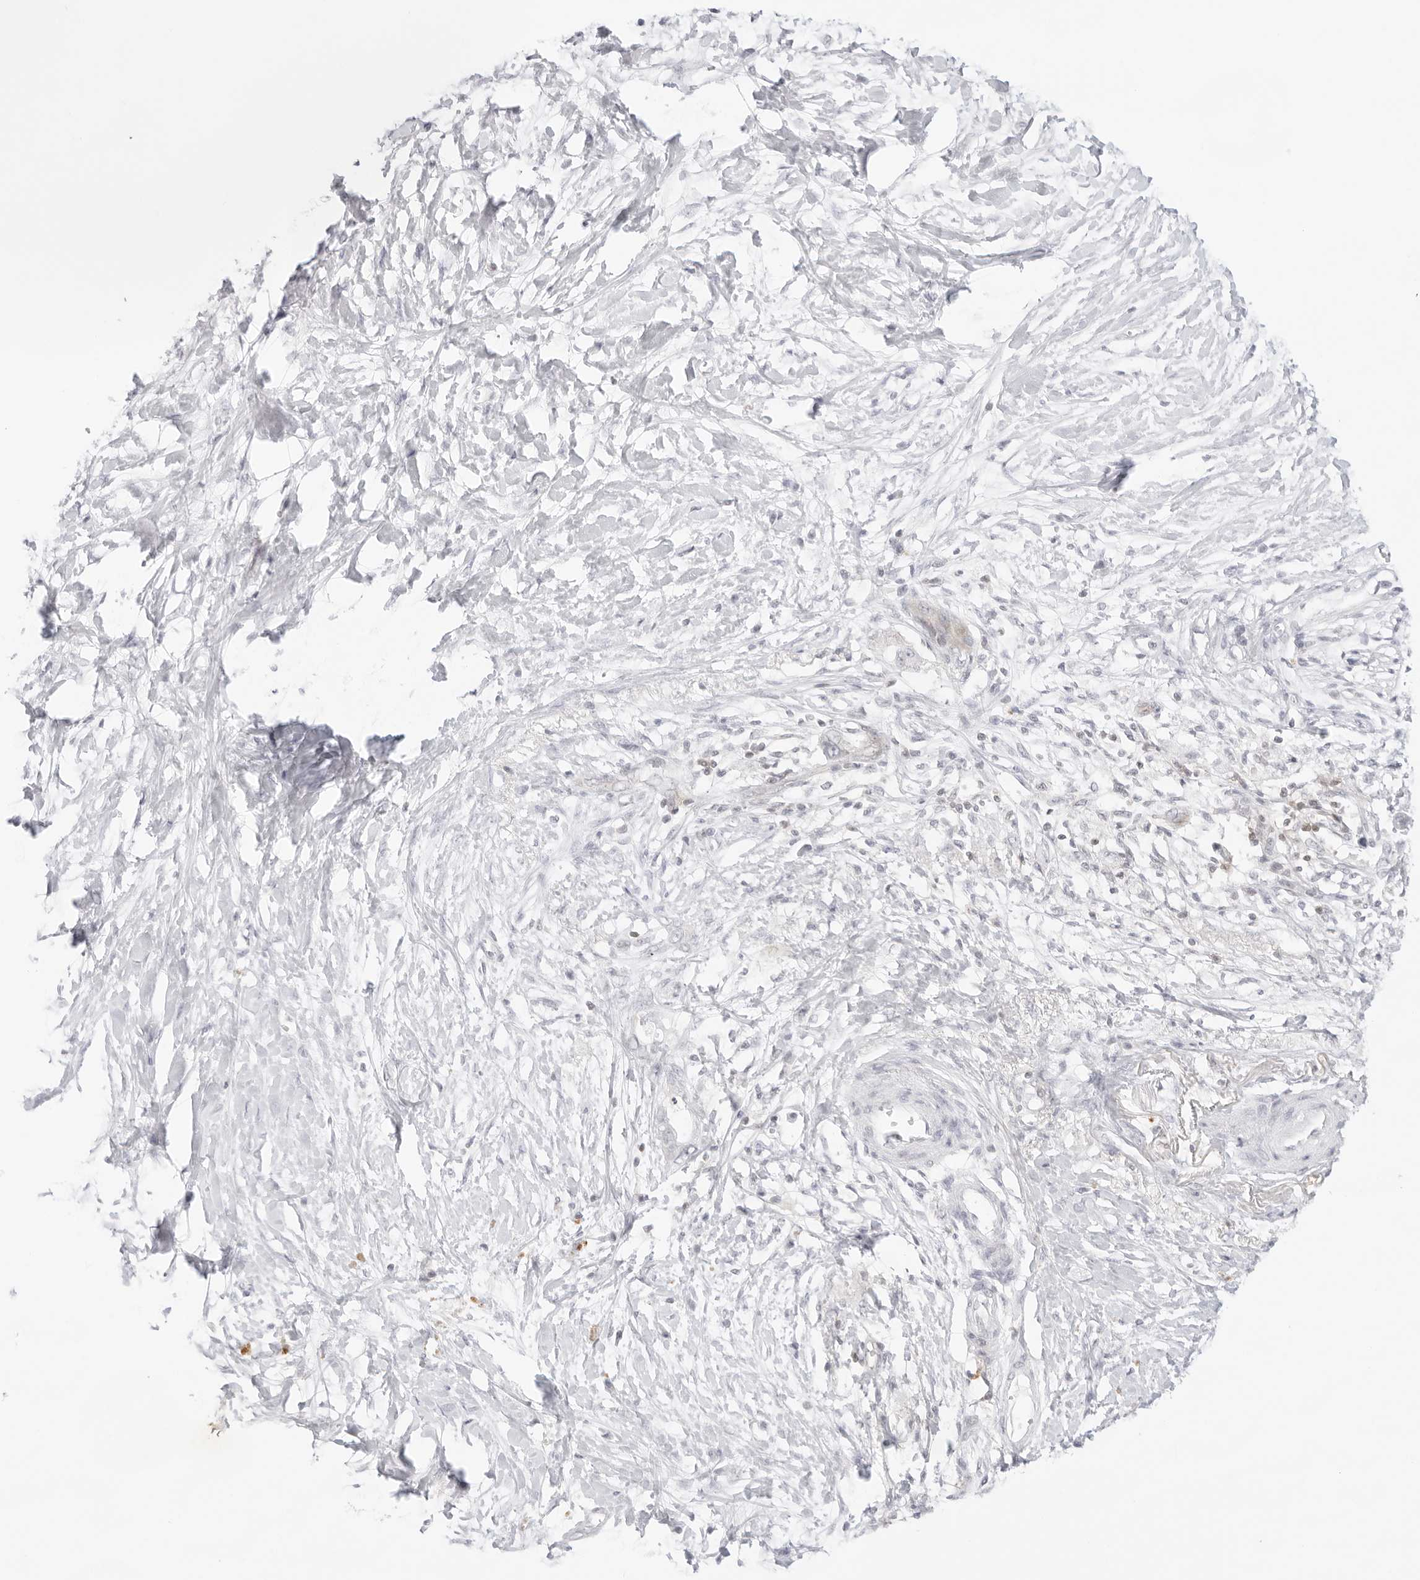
{"staining": {"intensity": "weak", "quantity": "<25%", "location": "cytoplasmic/membranous"}, "tissue": "pancreatic cancer", "cell_type": "Tumor cells", "image_type": "cancer", "snomed": [{"axis": "morphology", "description": "Normal tissue, NOS"}, {"axis": "morphology", "description": "Adenocarcinoma, NOS"}, {"axis": "topography", "description": "Pancreas"}, {"axis": "topography", "description": "Peripheral nerve tissue"}], "caption": "An immunohistochemistry (IHC) photomicrograph of adenocarcinoma (pancreatic) is shown. There is no staining in tumor cells of adenocarcinoma (pancreatic).", "gene": "TNFRSF14", "patient": {"sex": "male", "age": 59}}